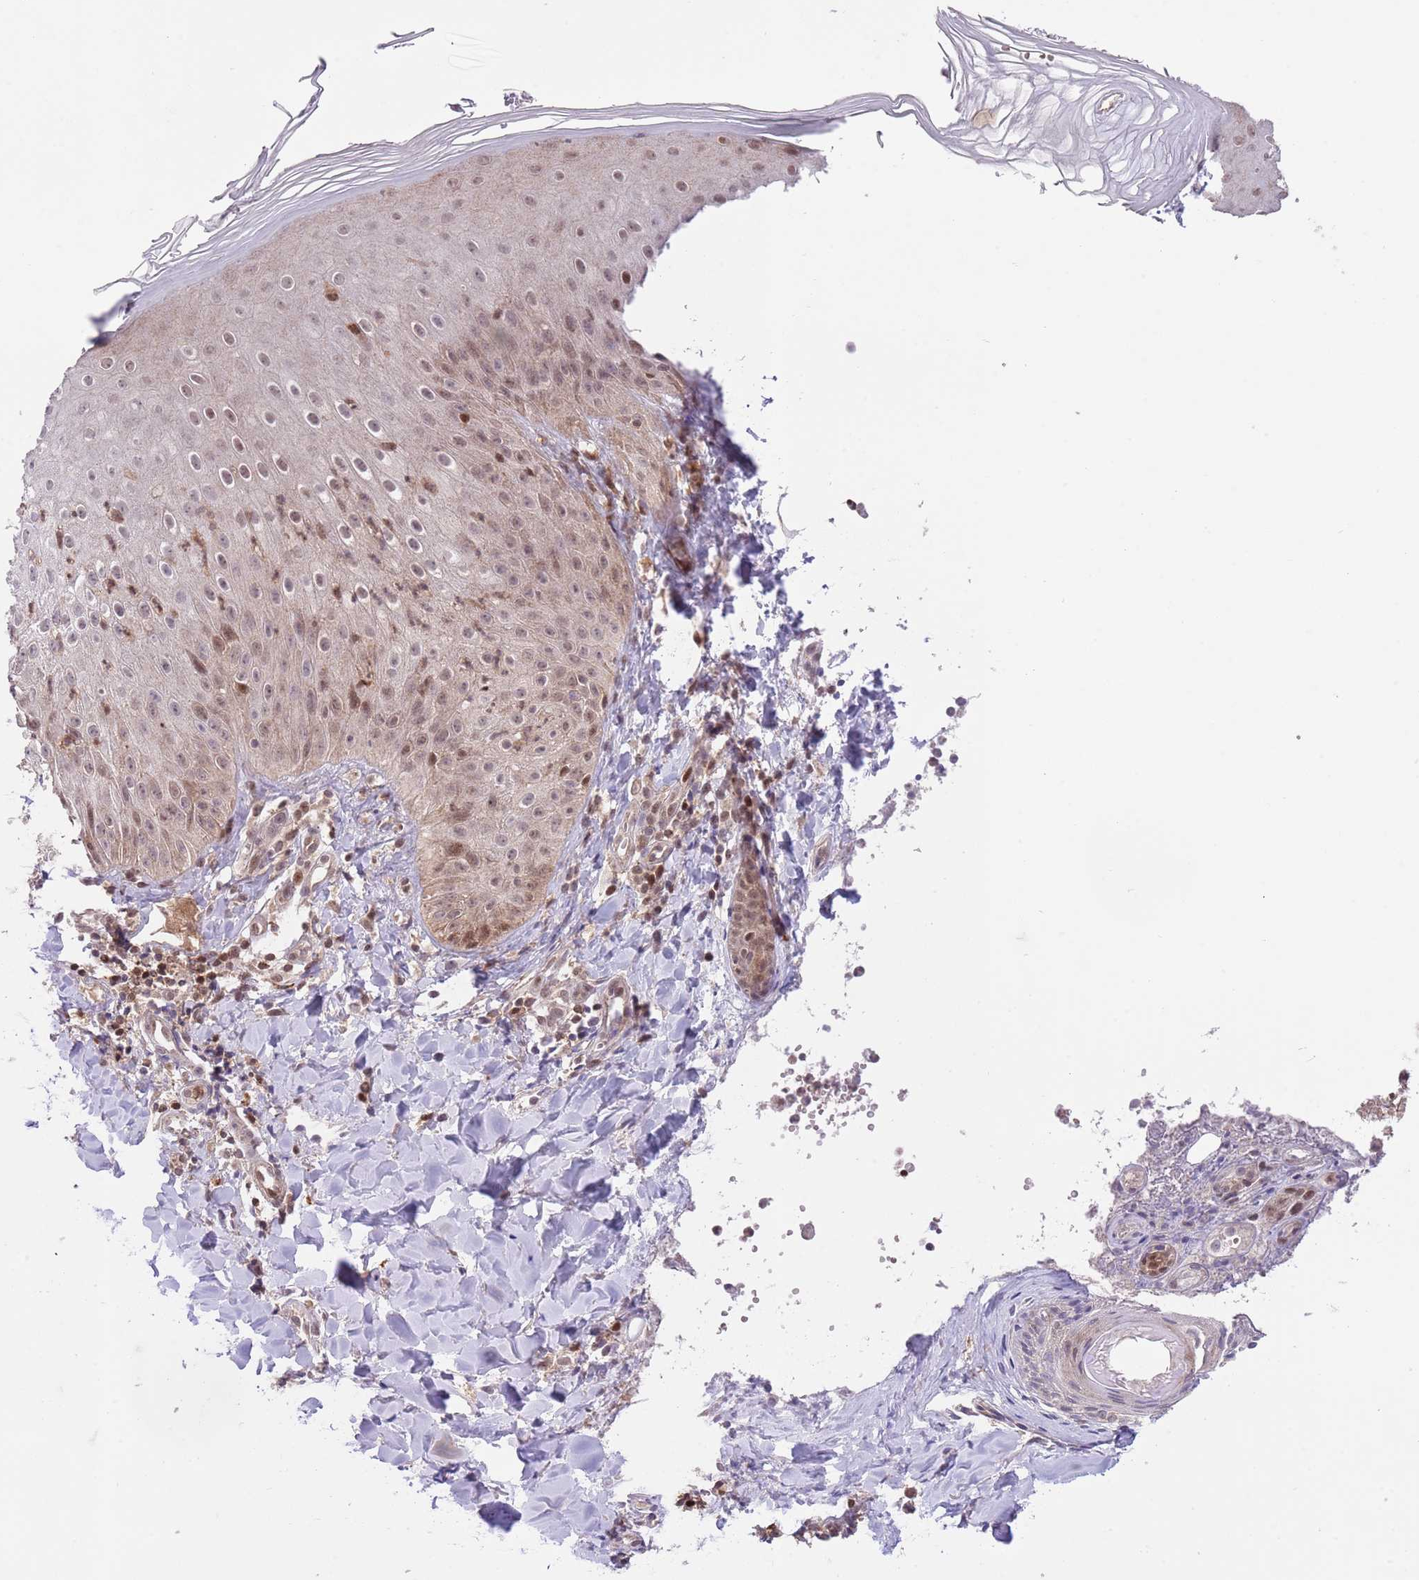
{"staining": {"intensity": "moderate", "quantity": "25%-75%", "location": "cytoplasmic/membranous,nuclear"}, "tissue": "skin", "cell_type": "Epidermal cells", "image_type": "normal", "snomed": [{"axis": "morphology", "description": "Normal tissue, NOS"}, {"axis": "morphology", "description": "Inflammation, NOS"}, {"axis": "topography", "description": "Soft tissue"}, {"axis": "topography", "description": "Anal"}], "caption": "Protein expression analysis of benign skin reveals moderate cytoplasmic/membranous,nuclear expression in approximately 25%-75% of epidermal cells. The protein is stained brown, and the nuclei are stained in blue (DAB IHC with brightfield microscopy, high magnification).", "gene": "HDHD2", "patient": {"sex": "female", "age": 15}}